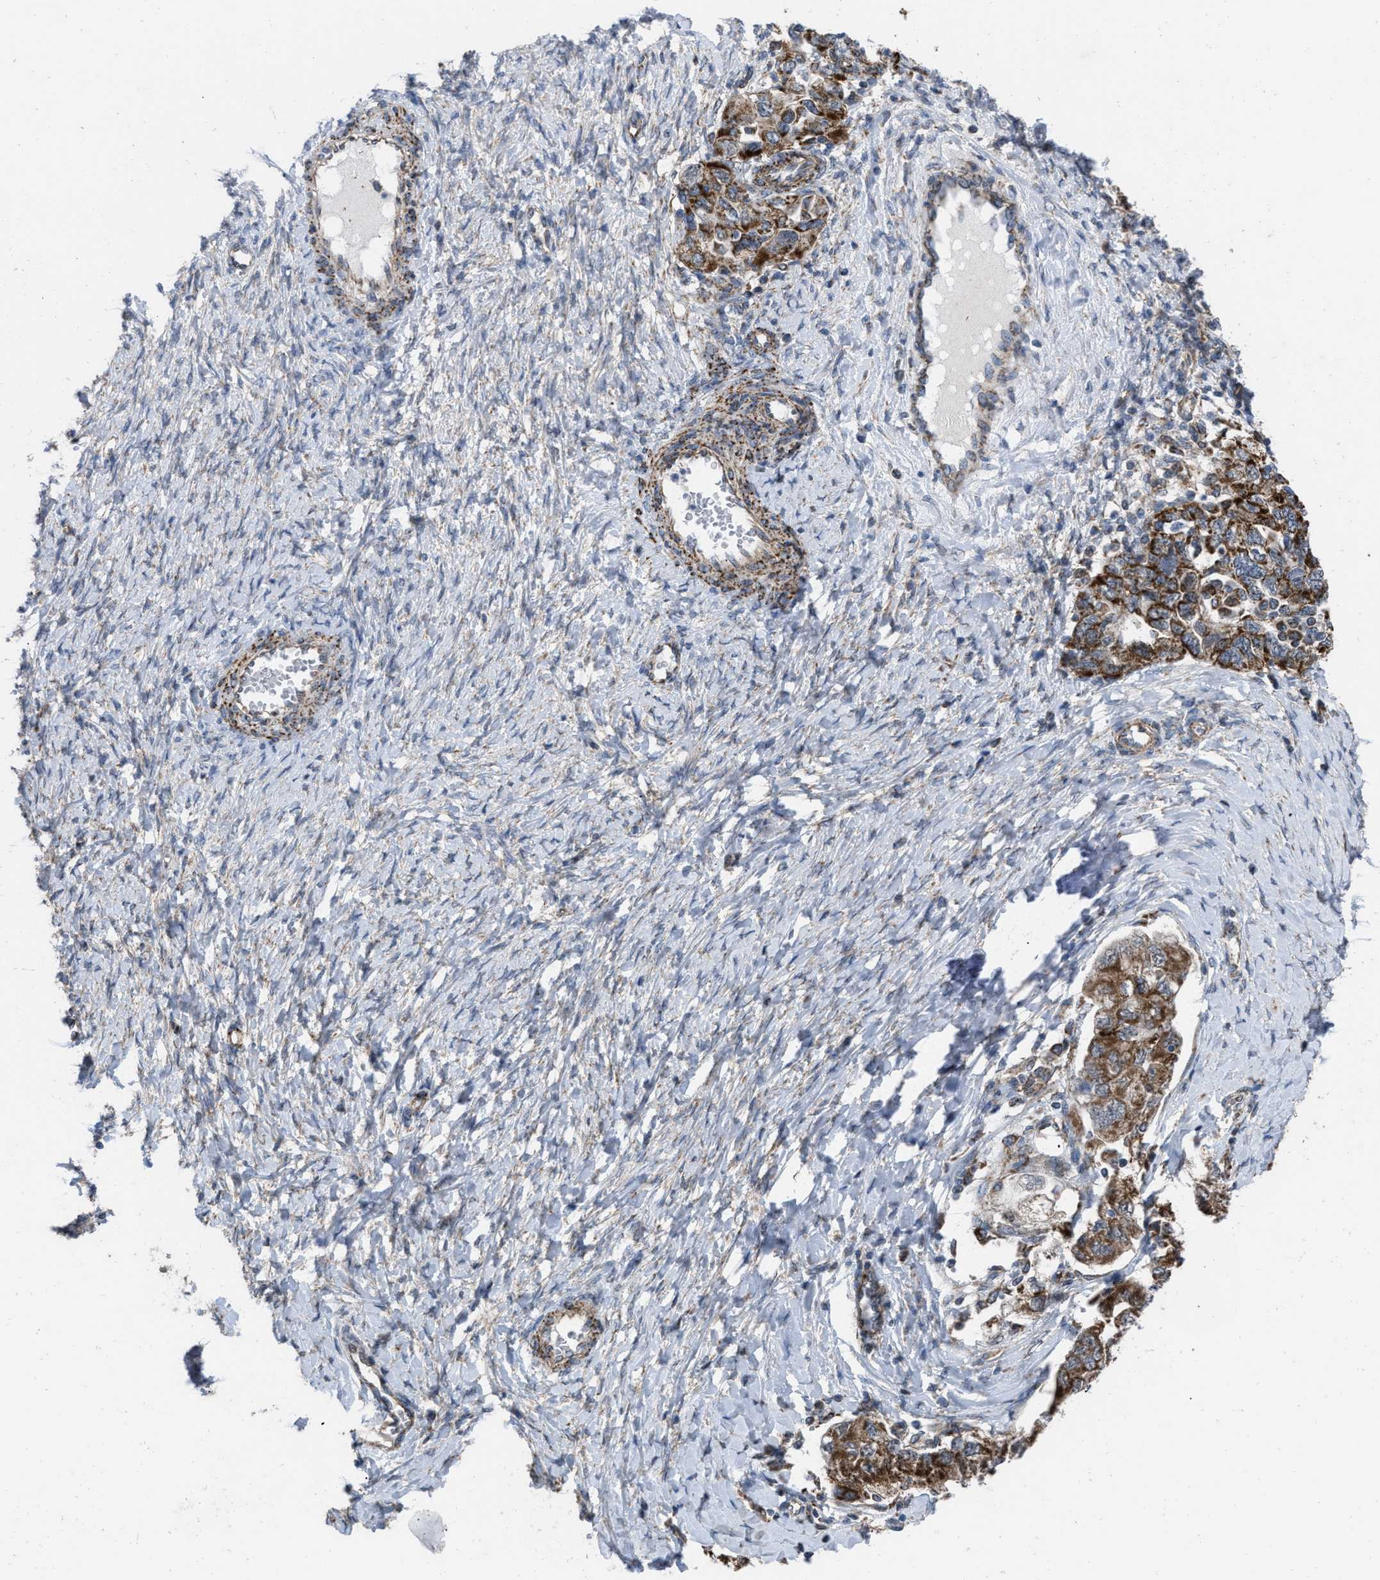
{"staining": {"intensity": "strong", "quantity": "25%-75%", "location": "cytoplasmic/membranous"}, "tissue": "ovarian cancer", "cell_type": "Tumor cells", "image_type": "cancer", "snomed": [{"axis": "morphology", "description": "Carcinoma, NOS"}, {"axis": "morphology", "description": "Cystadenocarcinoma, serous, NOS"}, {"axis": "topography", "description": "Ovary"}], "caption": "Immunohistochemical staining of human serous cystadenocarcinoma (ovarian) displays high levels of strong cytoplasmic/membranous positivity in about 25%-75% of tumor cells.", "gene": "AKAP1", "patient": {"sex": "female", "age": 69}}